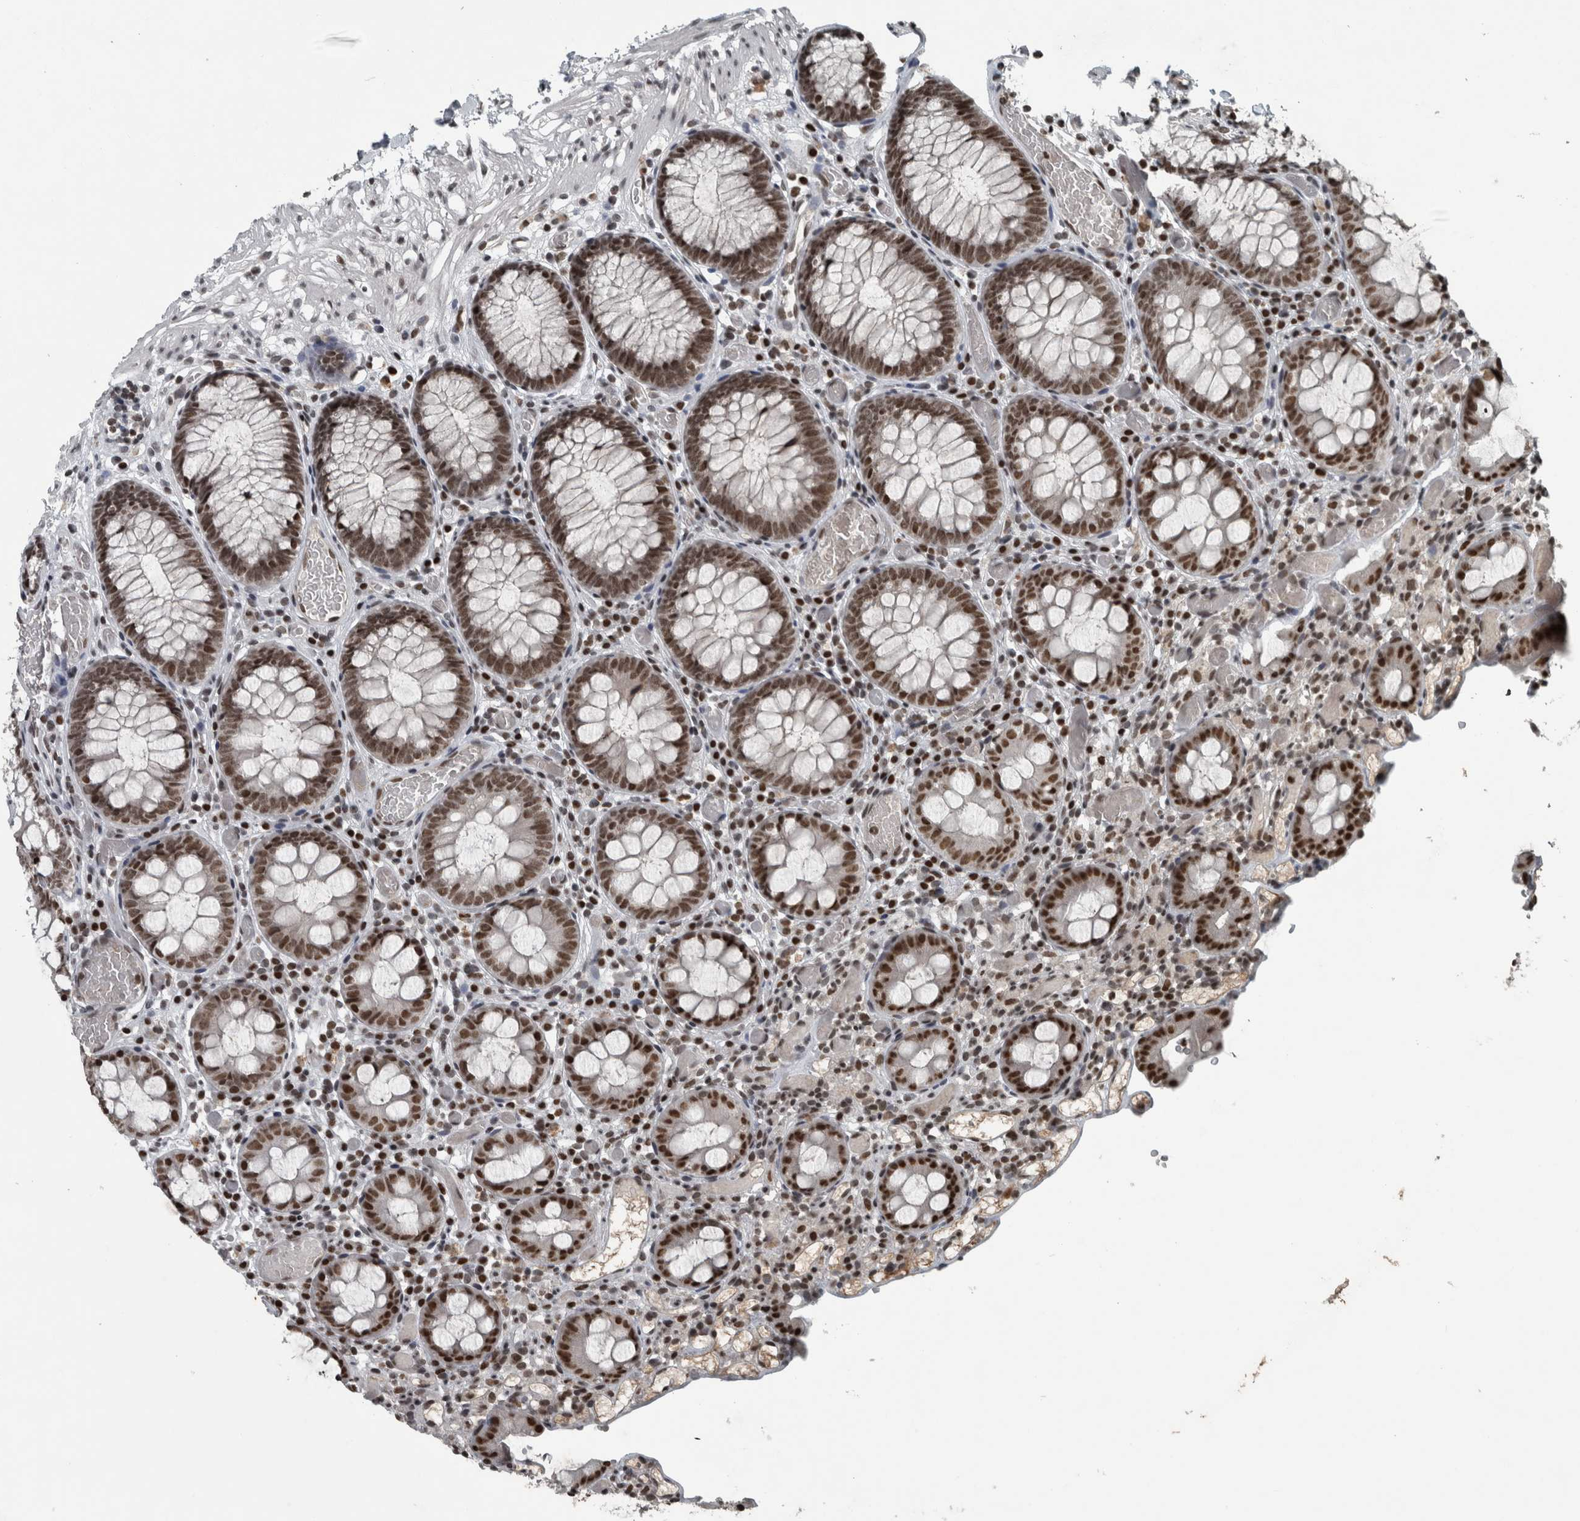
{"staining": {"intensity": "strong", "quantity": ">75%", "location": "nuclear"}, "tissue": "colon", "cell_type": "Endothelial cells", "image_type": "normal", "snomed": [{"axis": "morphology", "description": "Normal tissue, NOS"}, {"axis": "topography", "description": "Colon"}], "caption": "Strong nuclear positivity is identified in about >75% of endothelial cells in benign colon.", "gene": "UNC50", "patient": {"sex": "male", "age": 14}}